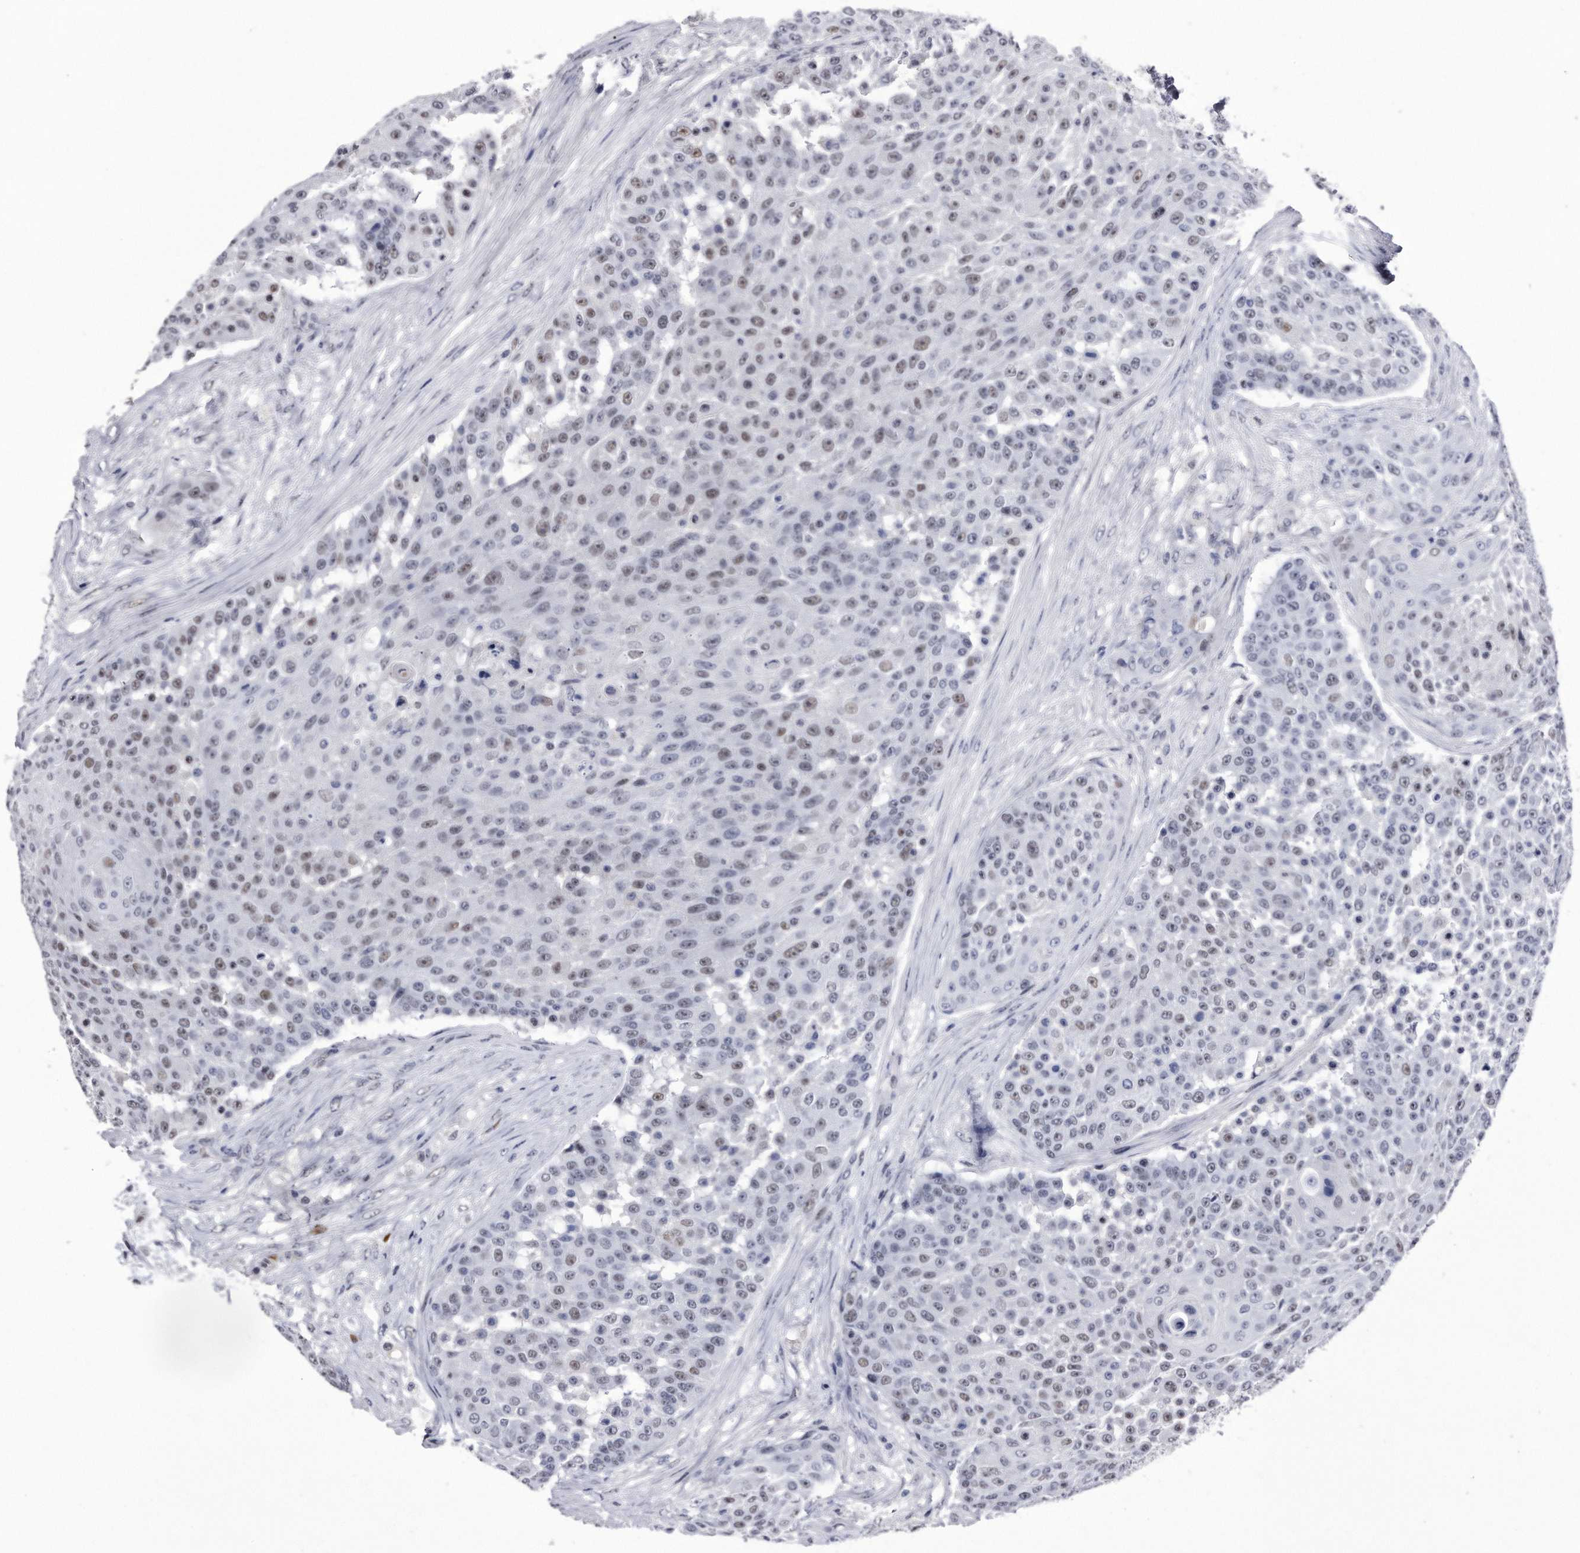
{"staining": {"intensity": "weak", "quantity": ">75%", "location": "nuclear"}, "tissue": "urothelial cancer", "cell_type": "Tumor cells", "image_type": "cancer", "snomed": [{"axis": "morphology", "description": "Urothelial carcinoma, High grade"}, {"axis": "topography", "description": "Urinary bladder"}], "caption": "DAB immunohistochemical staining of high-grade urothelial carcinoma shows weak nuclear protein positivity in approximately >75% of tumor cells.", "gene": "KCTD8", "patient": {"sex": "female", "age": 63}}